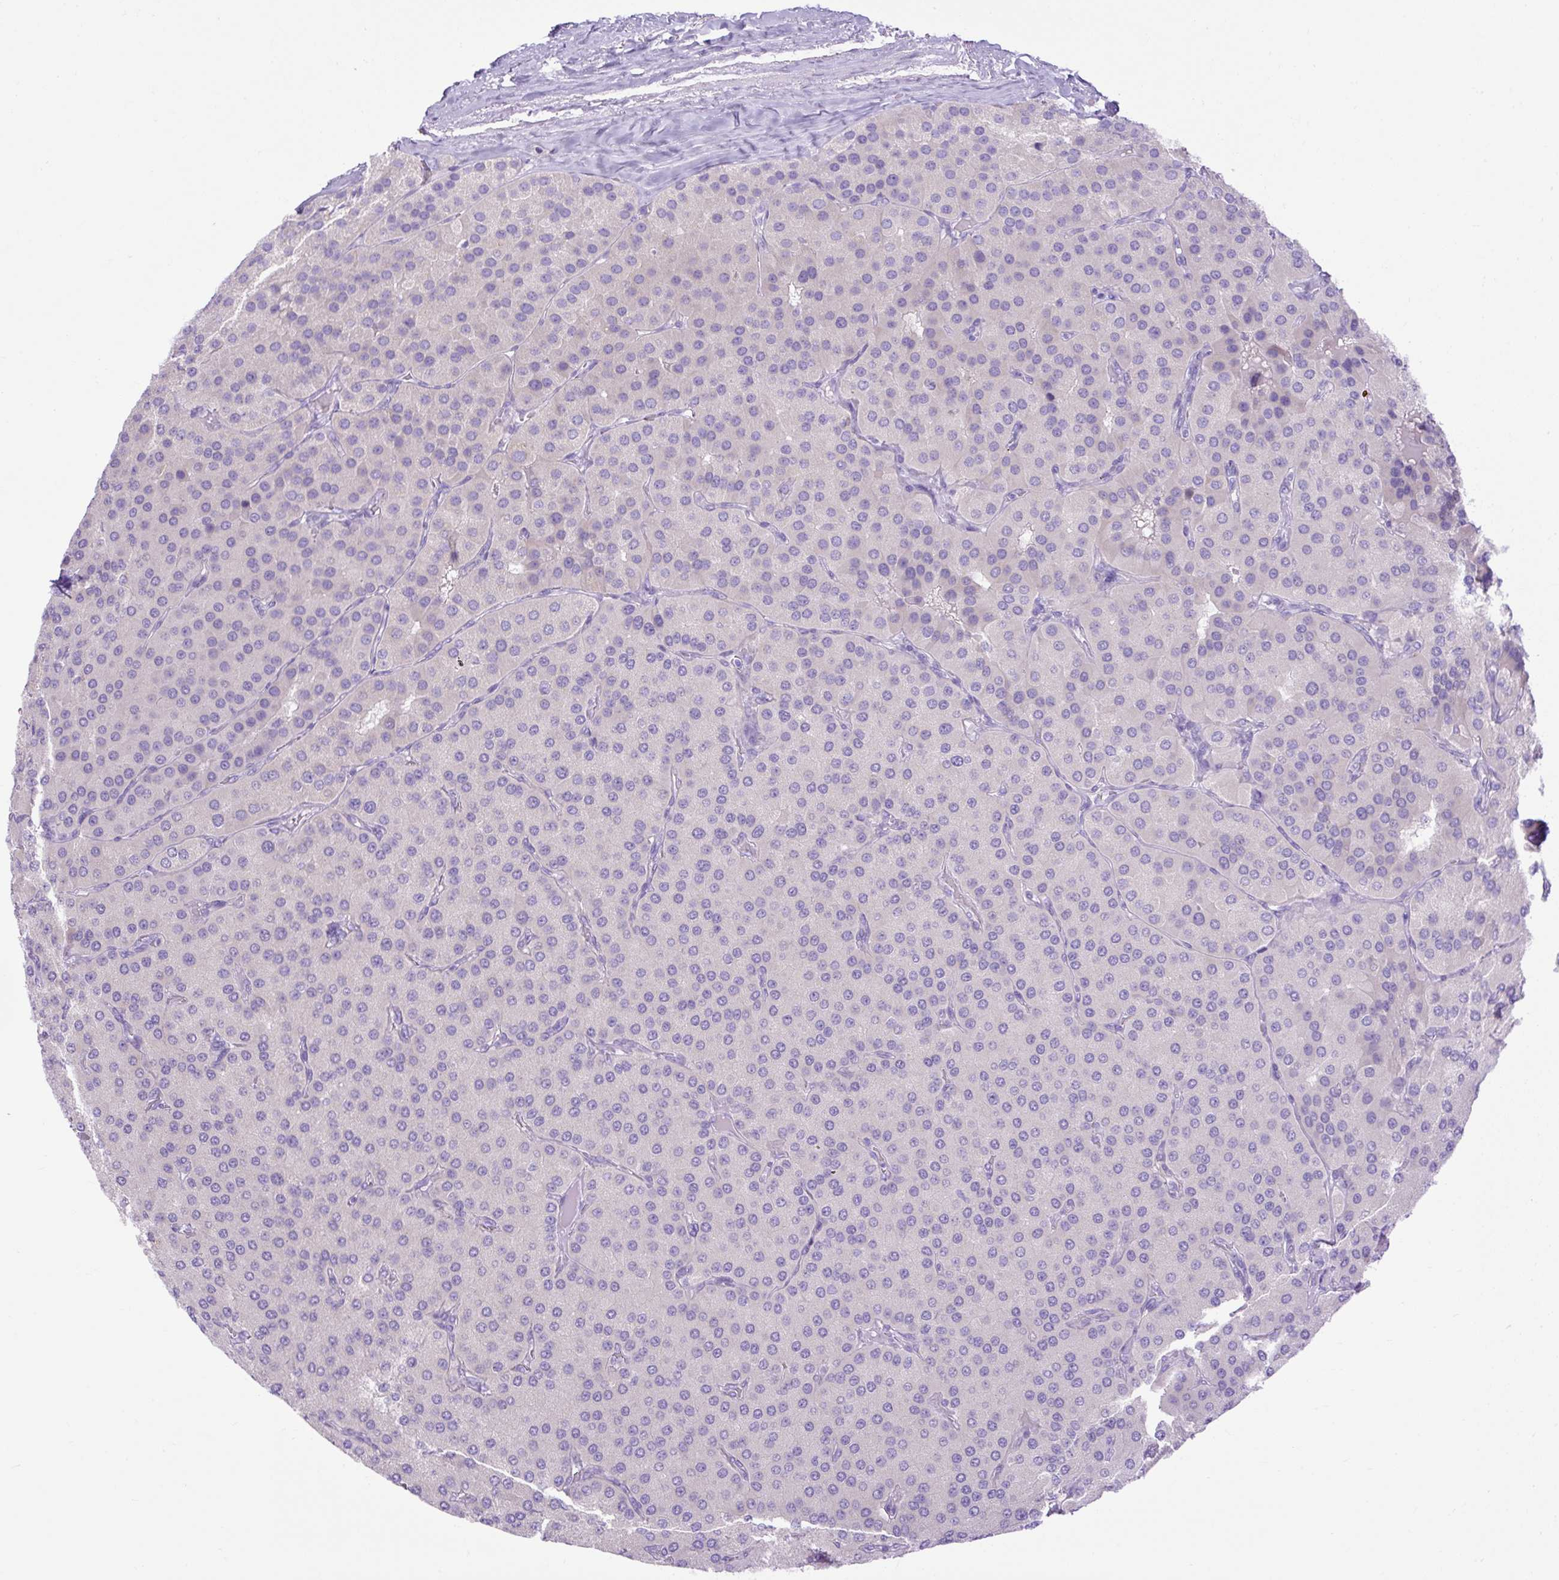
{"staining": {"intensity": "negative", "quantity": "none", "location": "none"}, "tissue": "parathyroid gland", "cell_type": "Glandular cells", "image_type": "normal", "snomed": [{"axis": "morphology", "description": "Normal tissue, NOS"}, {"axis": "morphology", "description": "Adenoma, NOS"}, {"axis": "topography", "description": "Parathyroid gland"}], "caption": "Human parathyroid gland stained for a protein using IHC demonstrates no staining in glandular cells.", "gene": "SPTBN5", "patient": {"sex": "female", "age": 86}}